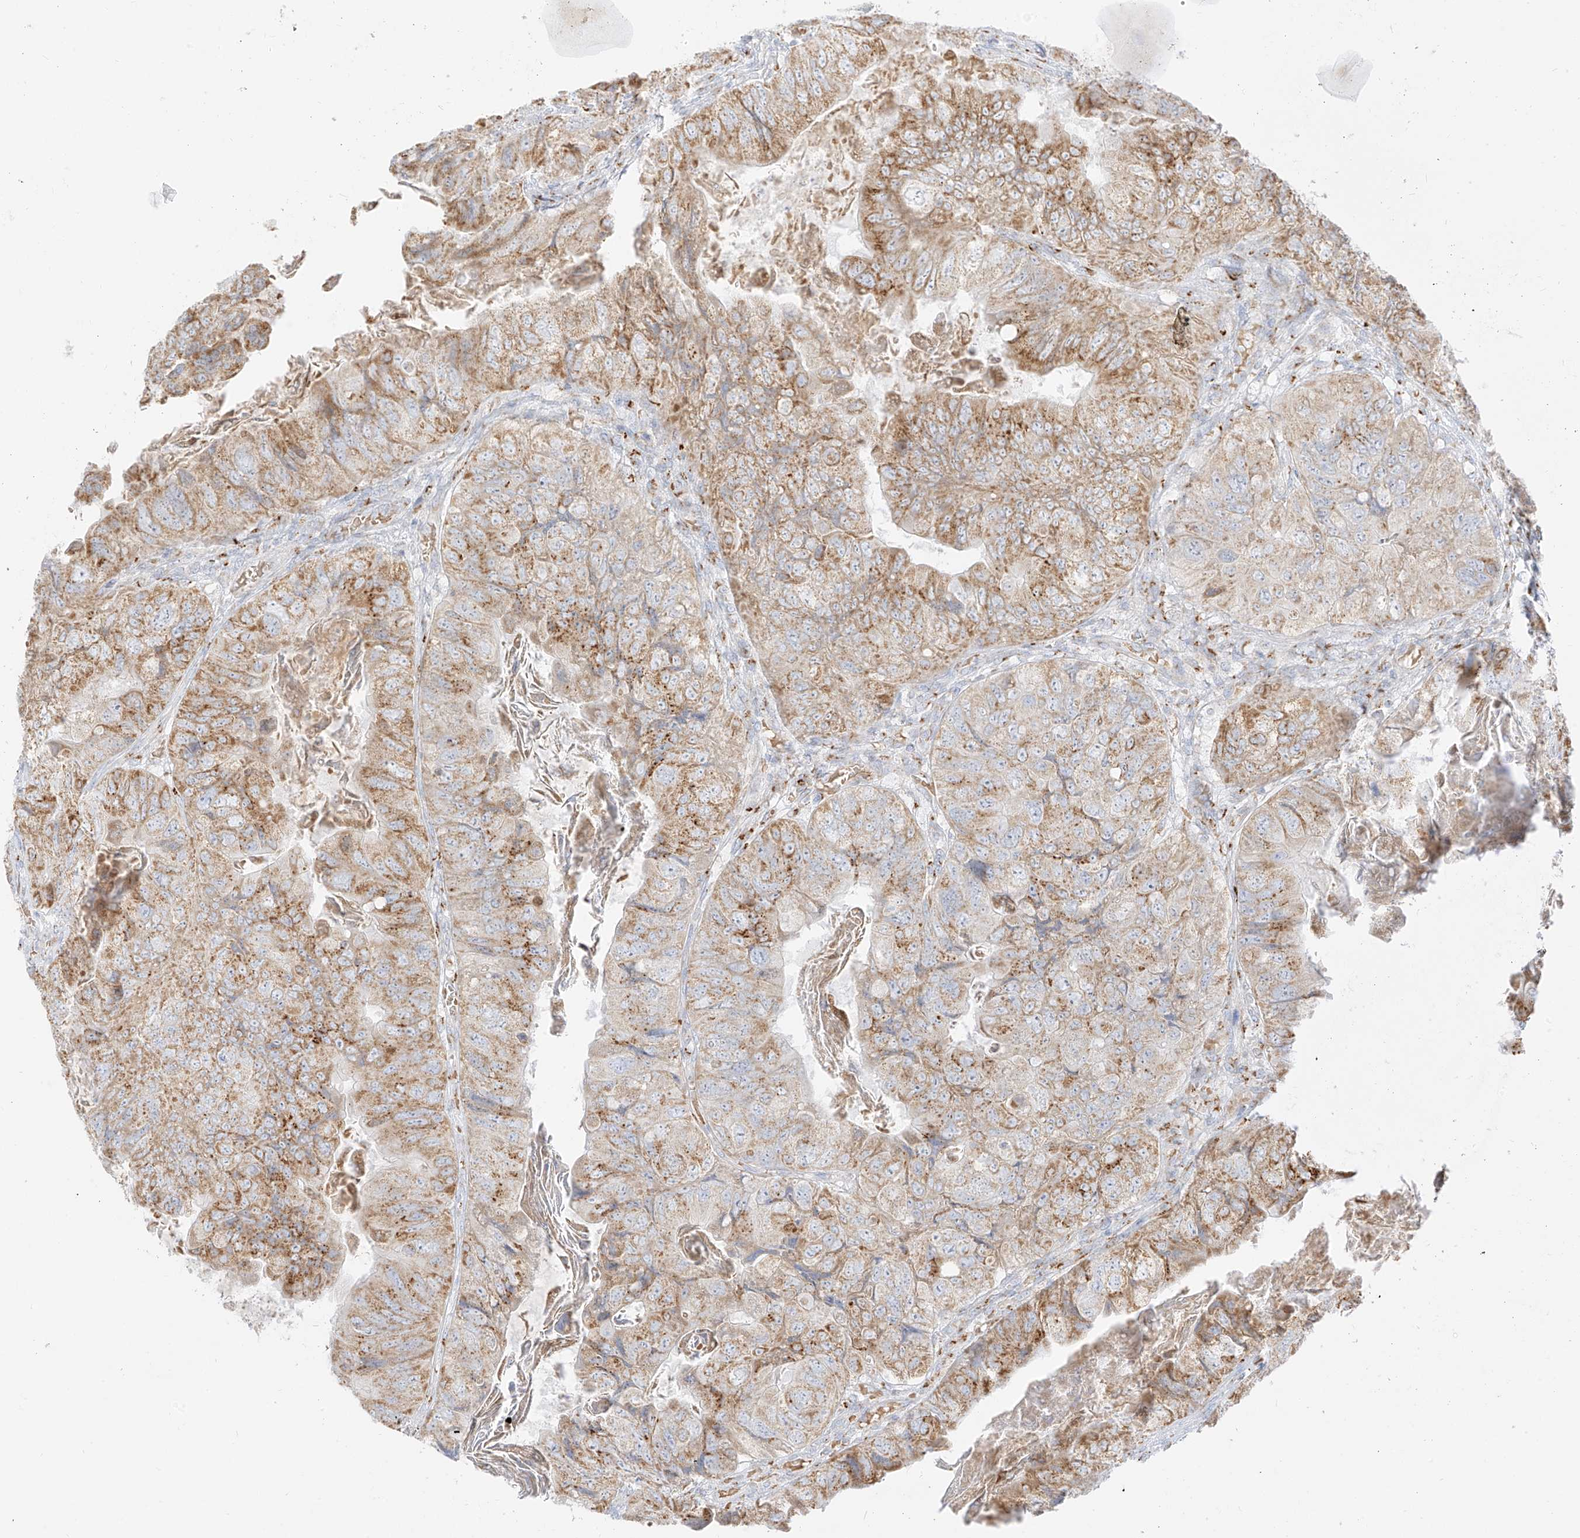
{"staining": {"intensity": "moderate", "quantity": ">75%", "location": "cytoplasmic/membranous"}, "tissue": "colorectal cancer", "cell_type": "Tumor cells", "image_type": "cancer", "snomed": [{"axis": "morphology", "description": "Adenocarcinoma, NOS"}, {"axis": "topography", "description": "Rectum"}], "caption": "Immunohistochemical staining of human colorectal adenocarcinoma displays moderate cytoplasmic/membranous protein staining in about >75% of tumor cells.", "gene": "TMEM87B", "patient": {"sex": "male", "age": 63}}